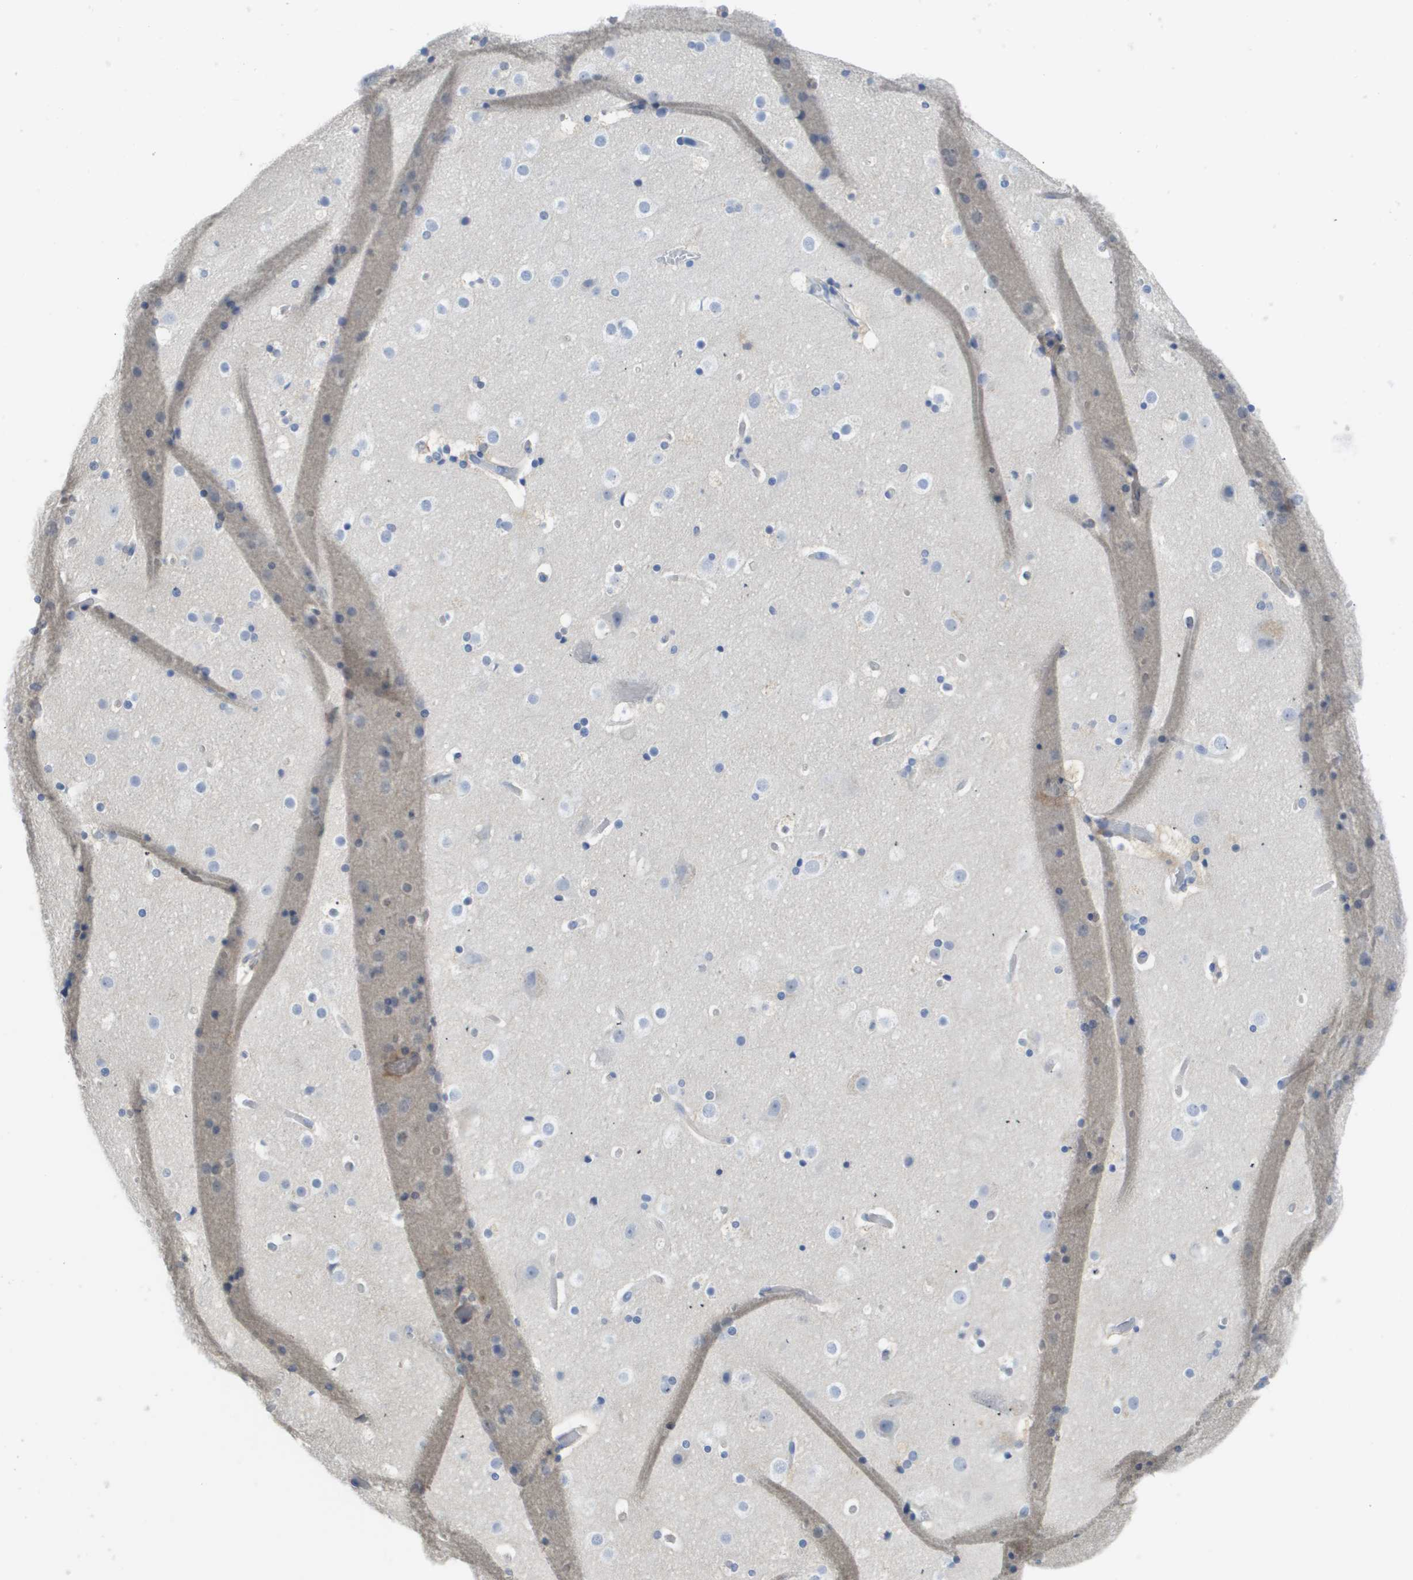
{"staining": {"intensity": "negative", "quantity": "none", "location": "none"}, "tissue": "cerebral cortex", "cell_type": "Endothelial cells", "image_type": "normal", "snomed": [{"axis": "morphology", "description": "Normal tissue, NOS"}, {"axis": "topography", "description": "Cerebral cortex"}], "caption": "Immunohistochemical staining of benign human cerebral cortex demonstrates no significant staining in endothelial cells.", "gene": "MYL3", "patient": {"sex": "male", "age": 57}}